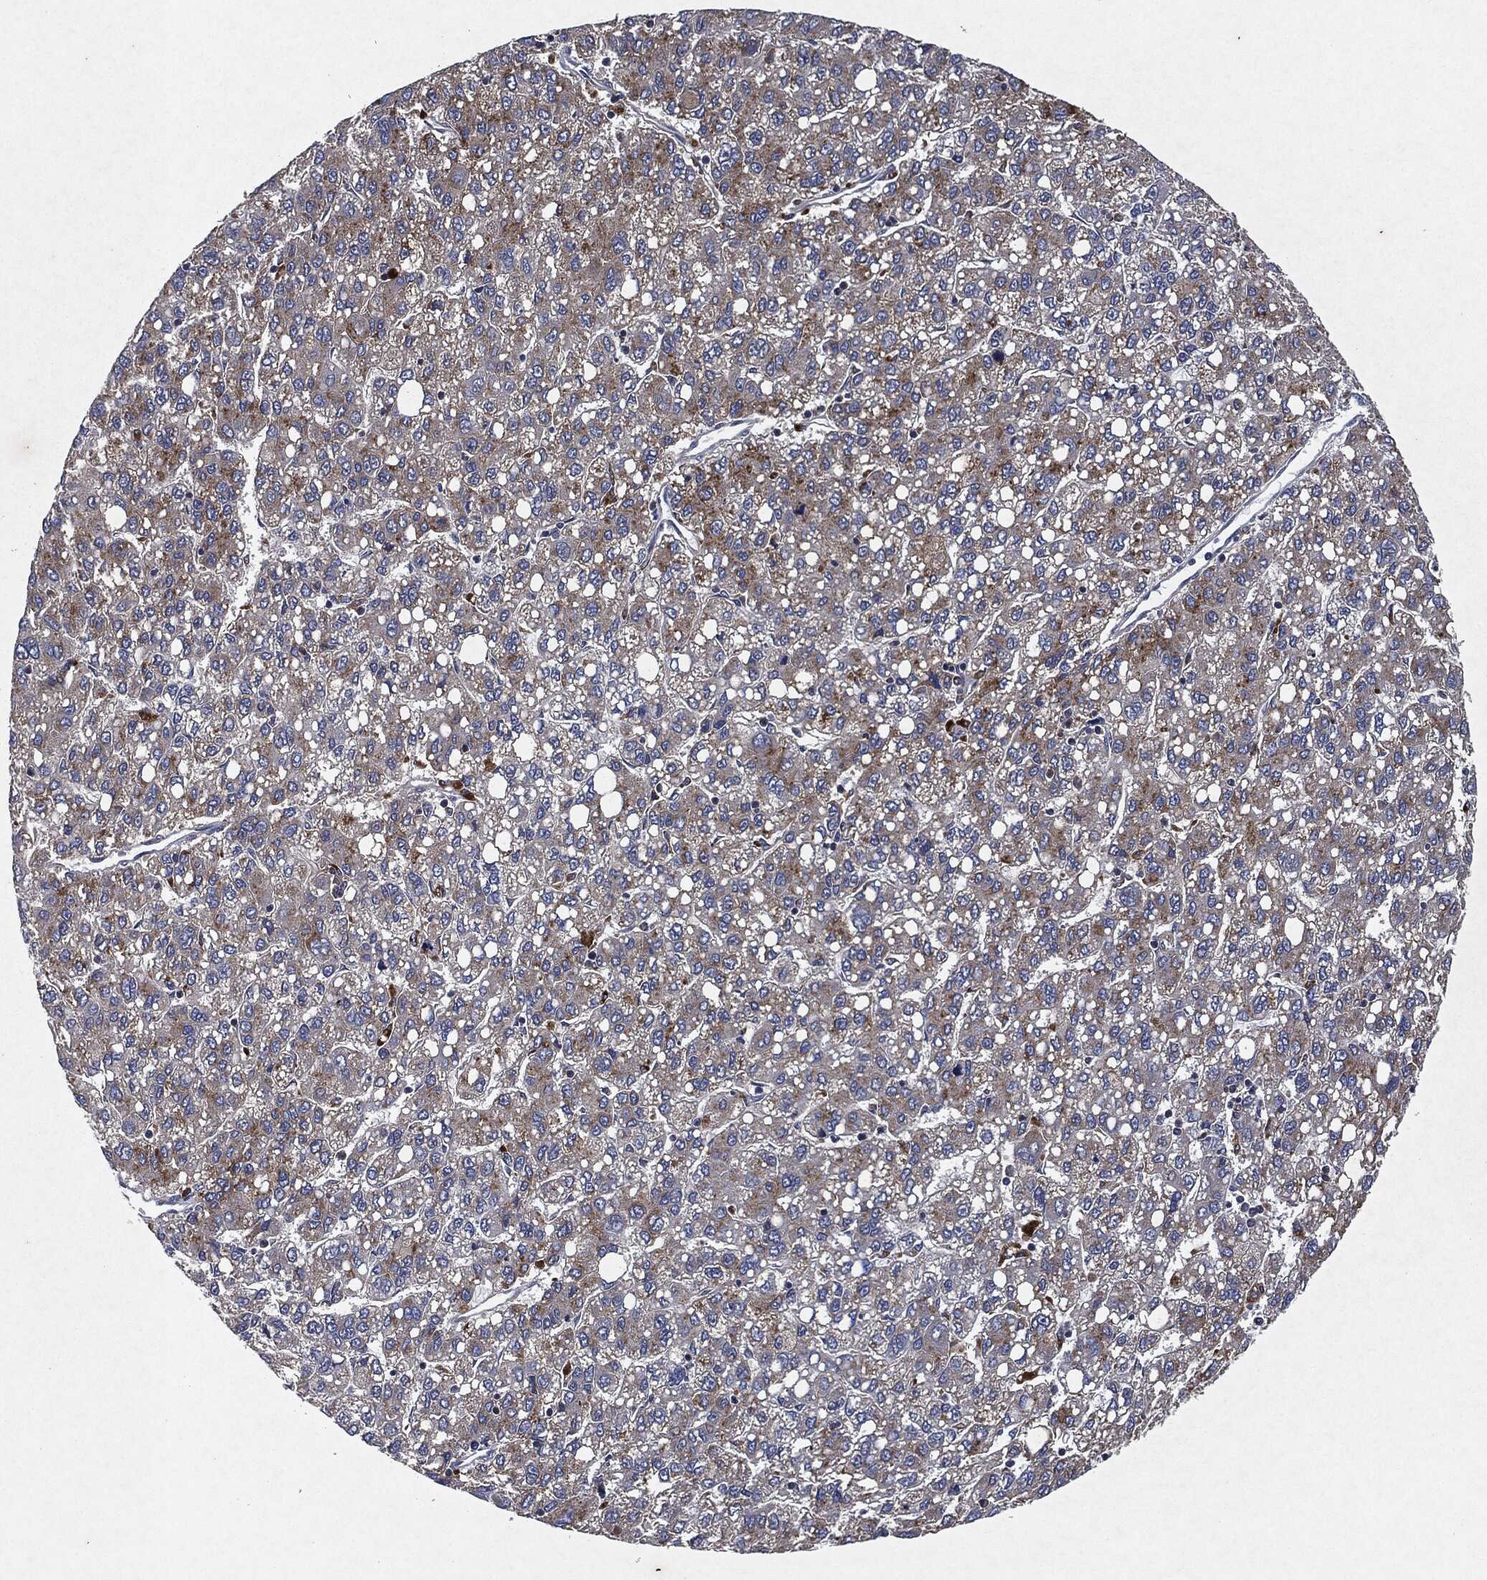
{"staining": {"intensity": "moderate", "quantity": "25%-75%", "location": "cytoplasmic/membranous"}, "tissue": "liver cancer", "cell_type": "Tumor cells", "image_type": "cancer", "snomed": [{"axis": "morphology", "description": "Carcinoma, Hepatocellular, NOS"}, {"axis": "topography", "description": "Liver"}], "caption": "Moderate cytoplasmic/membranous protein expression is appreciated in about 25%-75% of tumor cells in liver hepatocellular carcinoma.", "gene": "SLC31A2", "patient": {"sex": "female", "age": 82}}